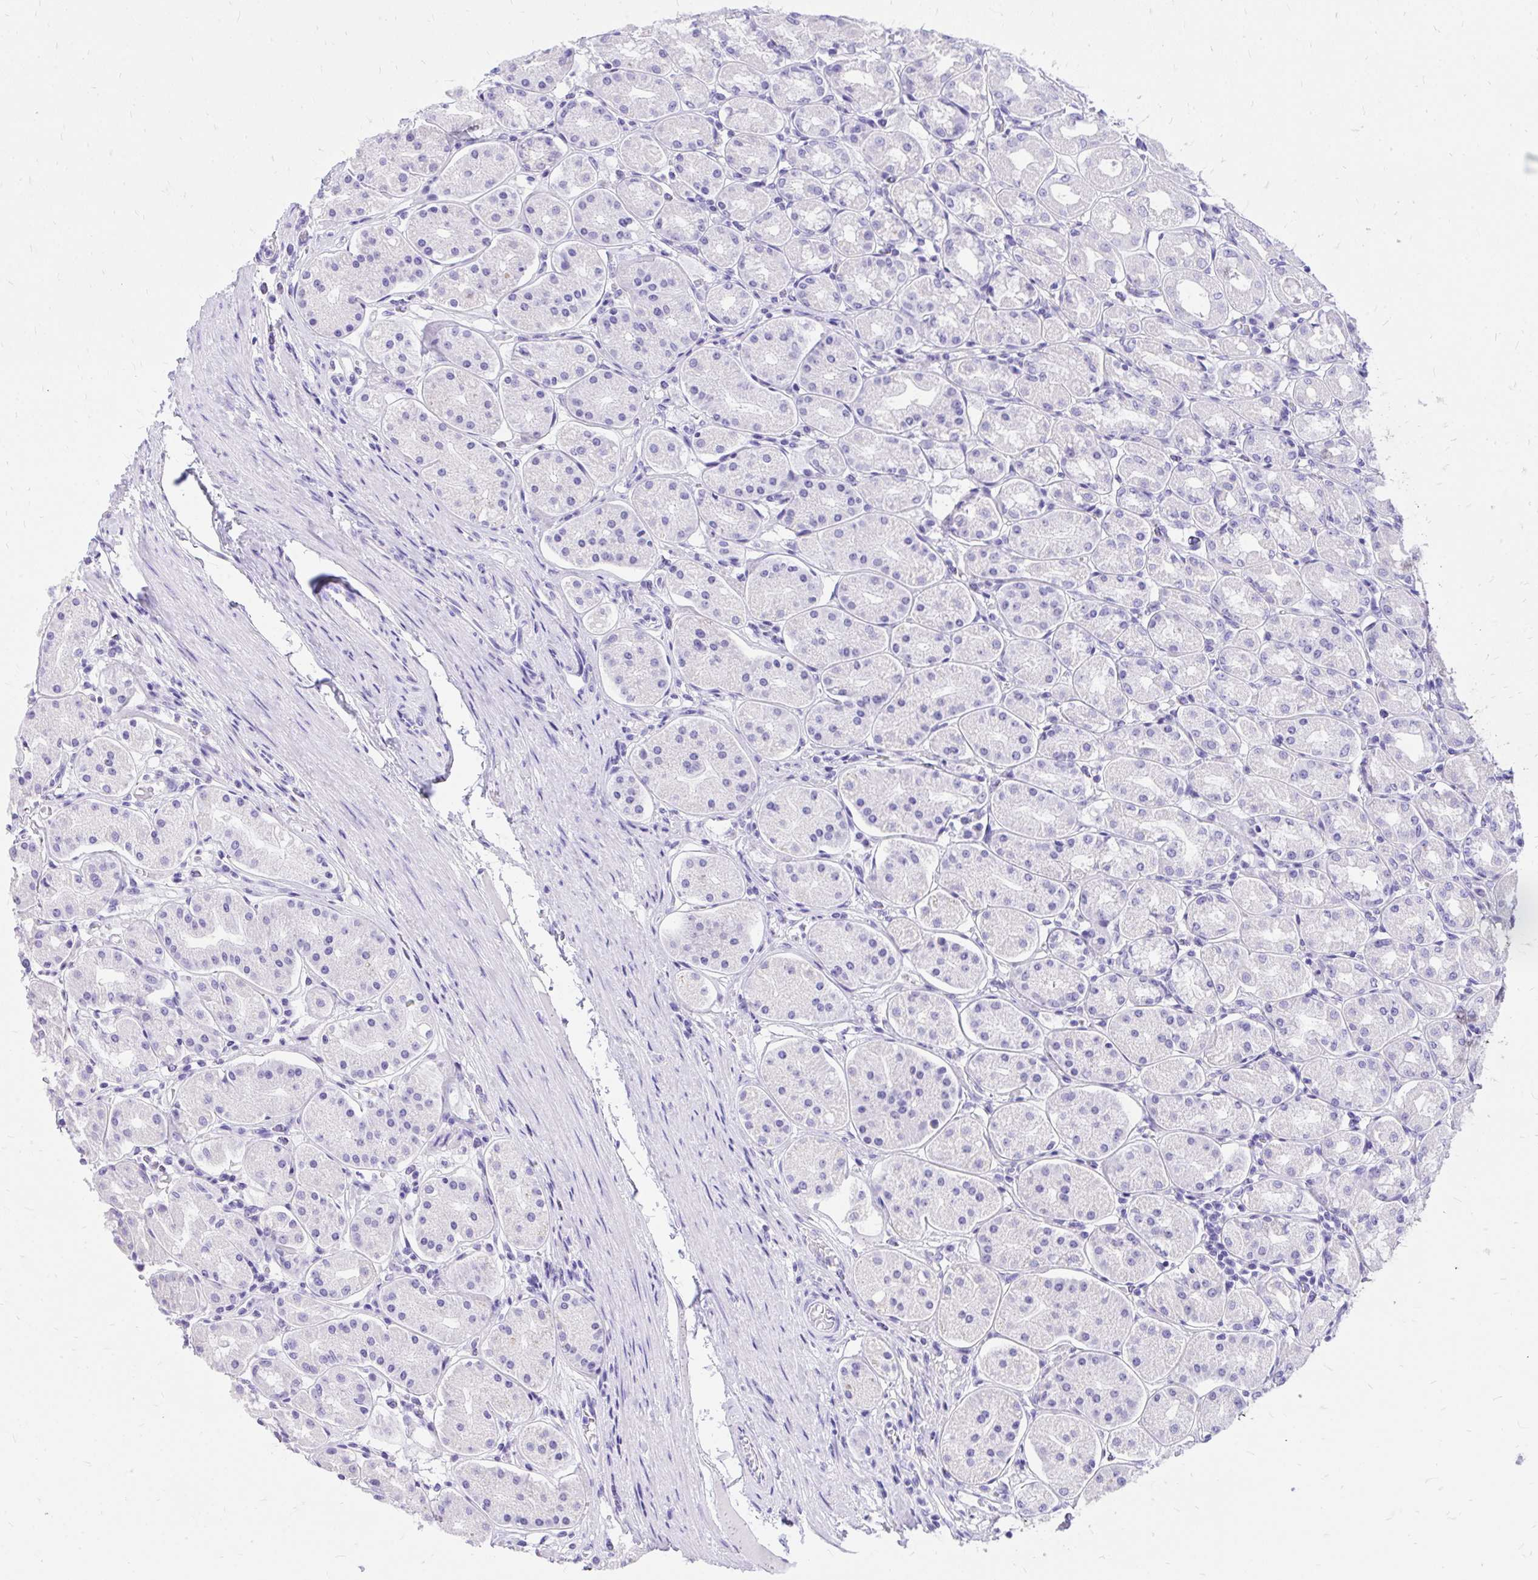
{"staining": {"intensity": "negative", "quantity": "none", "location": "none"}, "tissue": "stomach", "cell_type": "Glandular cells", "image_type": "normal", "snomed": [{"axis": "morphology", "description": "Normal tissue, NOS"}, {"axis": "topography", "description": "Stomach"}, {"axis": "topography", "description": "Stomach, lower"}], "caption": "High magnification brightfield microscopy of unremarkable stomach stained with DAB (3,3'-diaminobenzidine) (brown) and counterstained with hematoxylin (blue): glandular cells show no significant positivity.", "gene": "MON1A", "patient": {"sex": "female", "age": 56}}